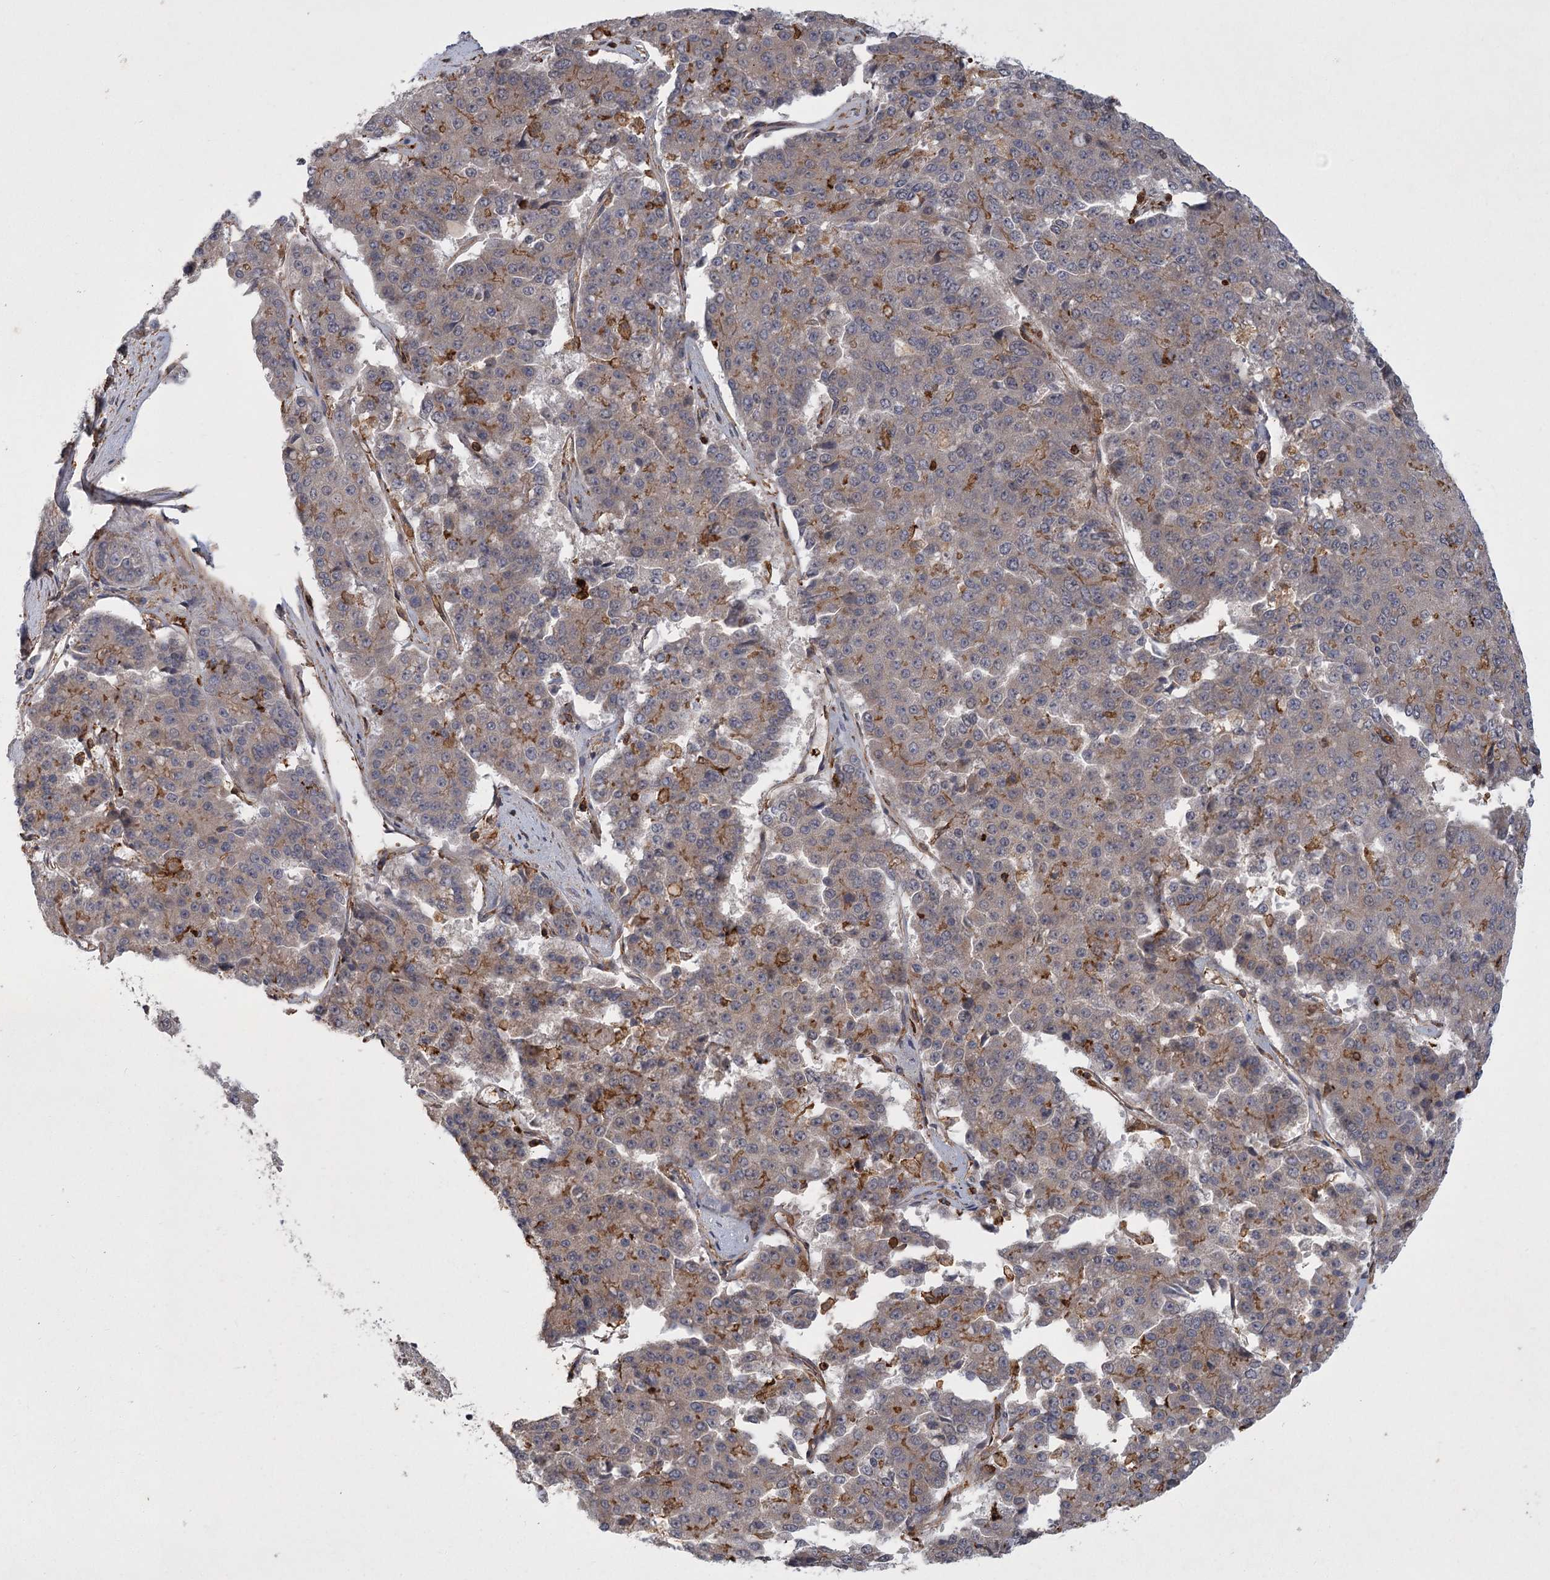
{"staining": {"intensity": "weak", "quantity": "<25%", "location": "cytoplasmic/membranous"}, "tissue": "pancreatic cancer", "cell_type": "Tumor cells", "image_type": "cancer", "snomed": [{"axis": "morphology", "description": "Adenocarcinoma, NOS"}, {"axis": "topography", "description": "Pancreas"}], "caption": "Protein analysis of pancreatic adenocarcinoma reveals no significant positivity in tumor cells.", "gene": "MEPE", "patient": {"sex": "male", "age": 50}}